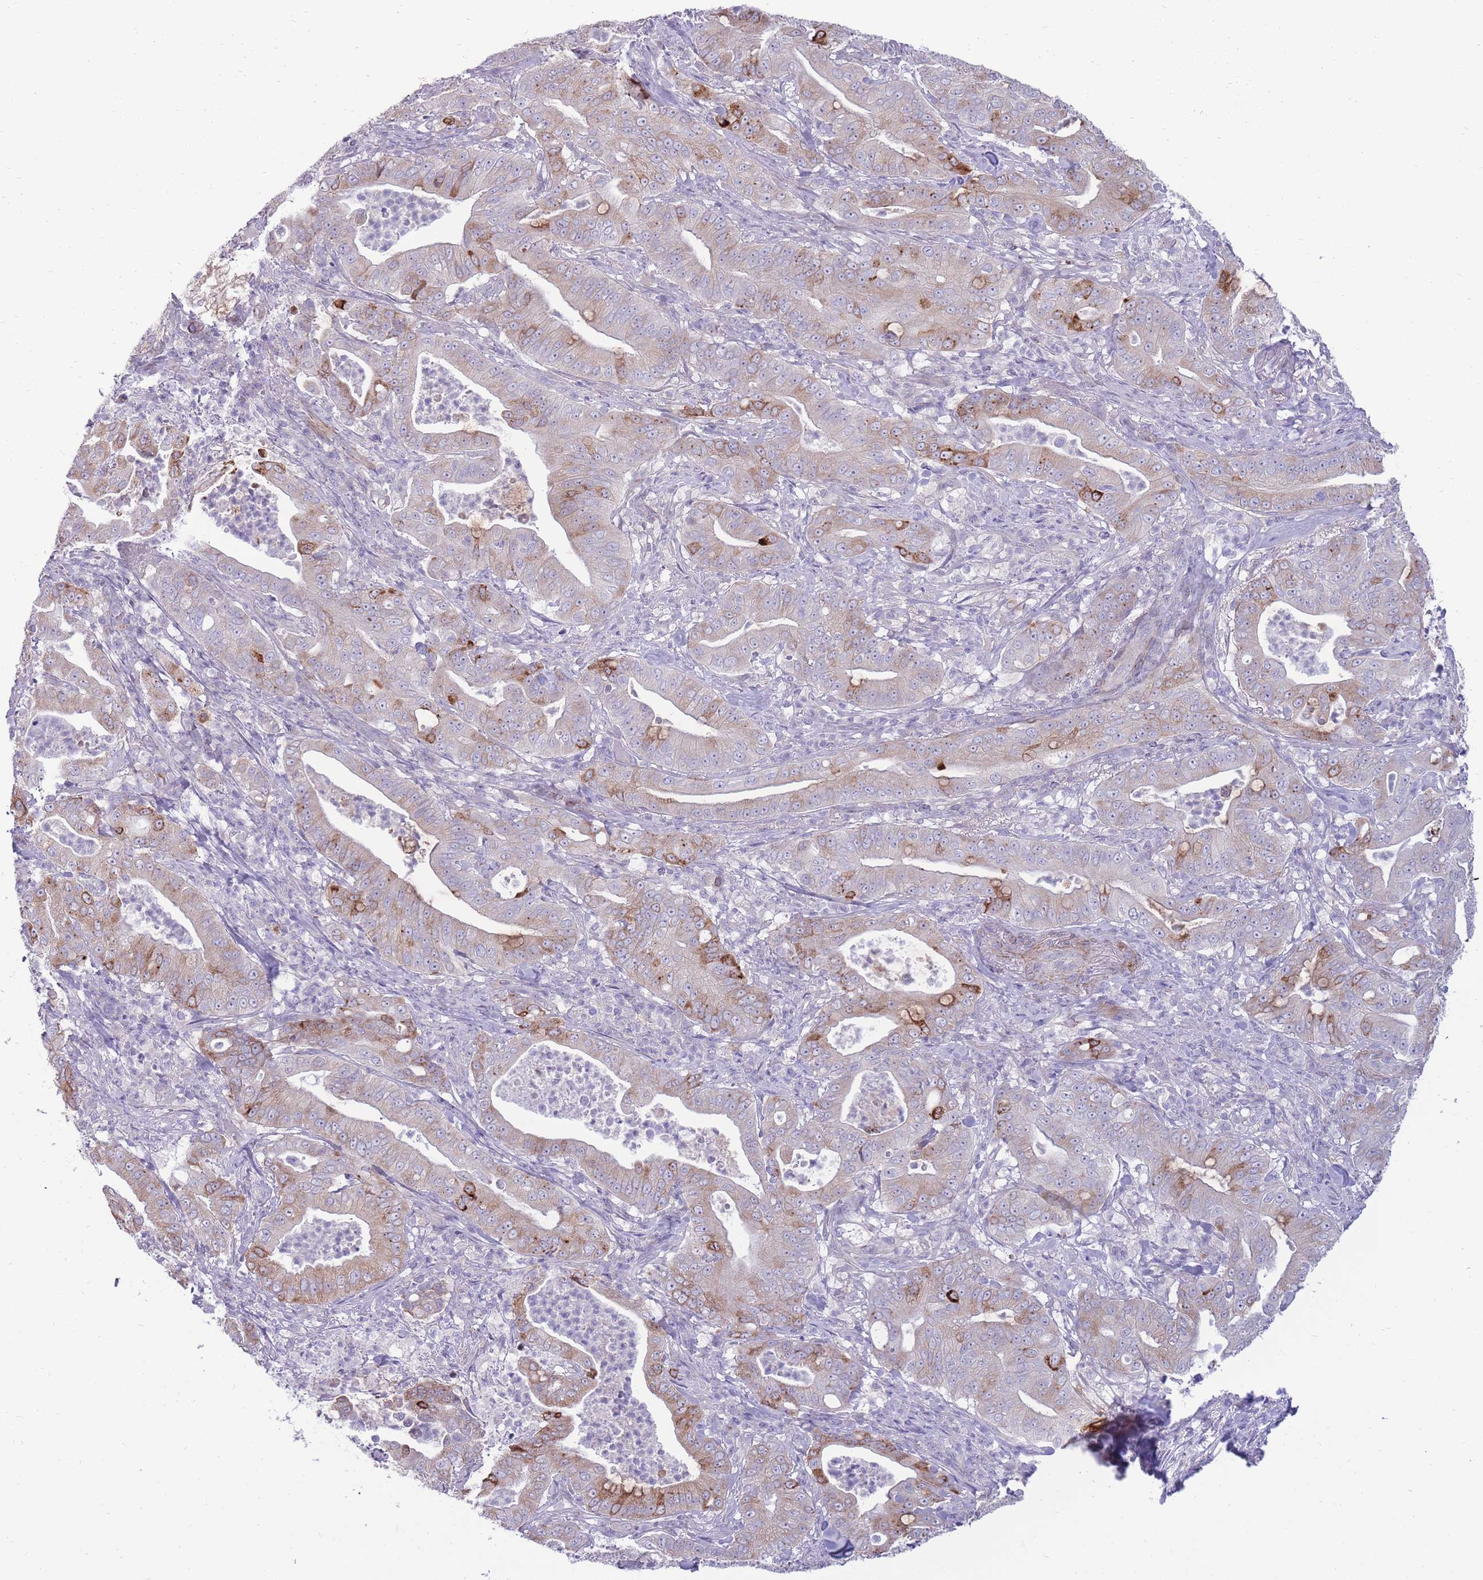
{"staining": {"intensity": "moderate", "quantity": "25%-75%", "location": "cytoplasmic/membranous"}, "tissue": "pancreatic cancer", "cell_type": "Tumor cells", "image_type": "cancer", "snomed": [{"axis": "morphology", "description": "Adenocarcinoma, NOS"}, {"axis": "topography", "description": "Pancreas"}], "caption": "There is medium levels of moderate cytoplasmic/membranous staining in tumor cells of pancreatic adenocarcinoma, as demonstrated by immunohistochemical staining (brown color).", "gene": "RGS11", "patient": {"sex": "male", "age": 71}}